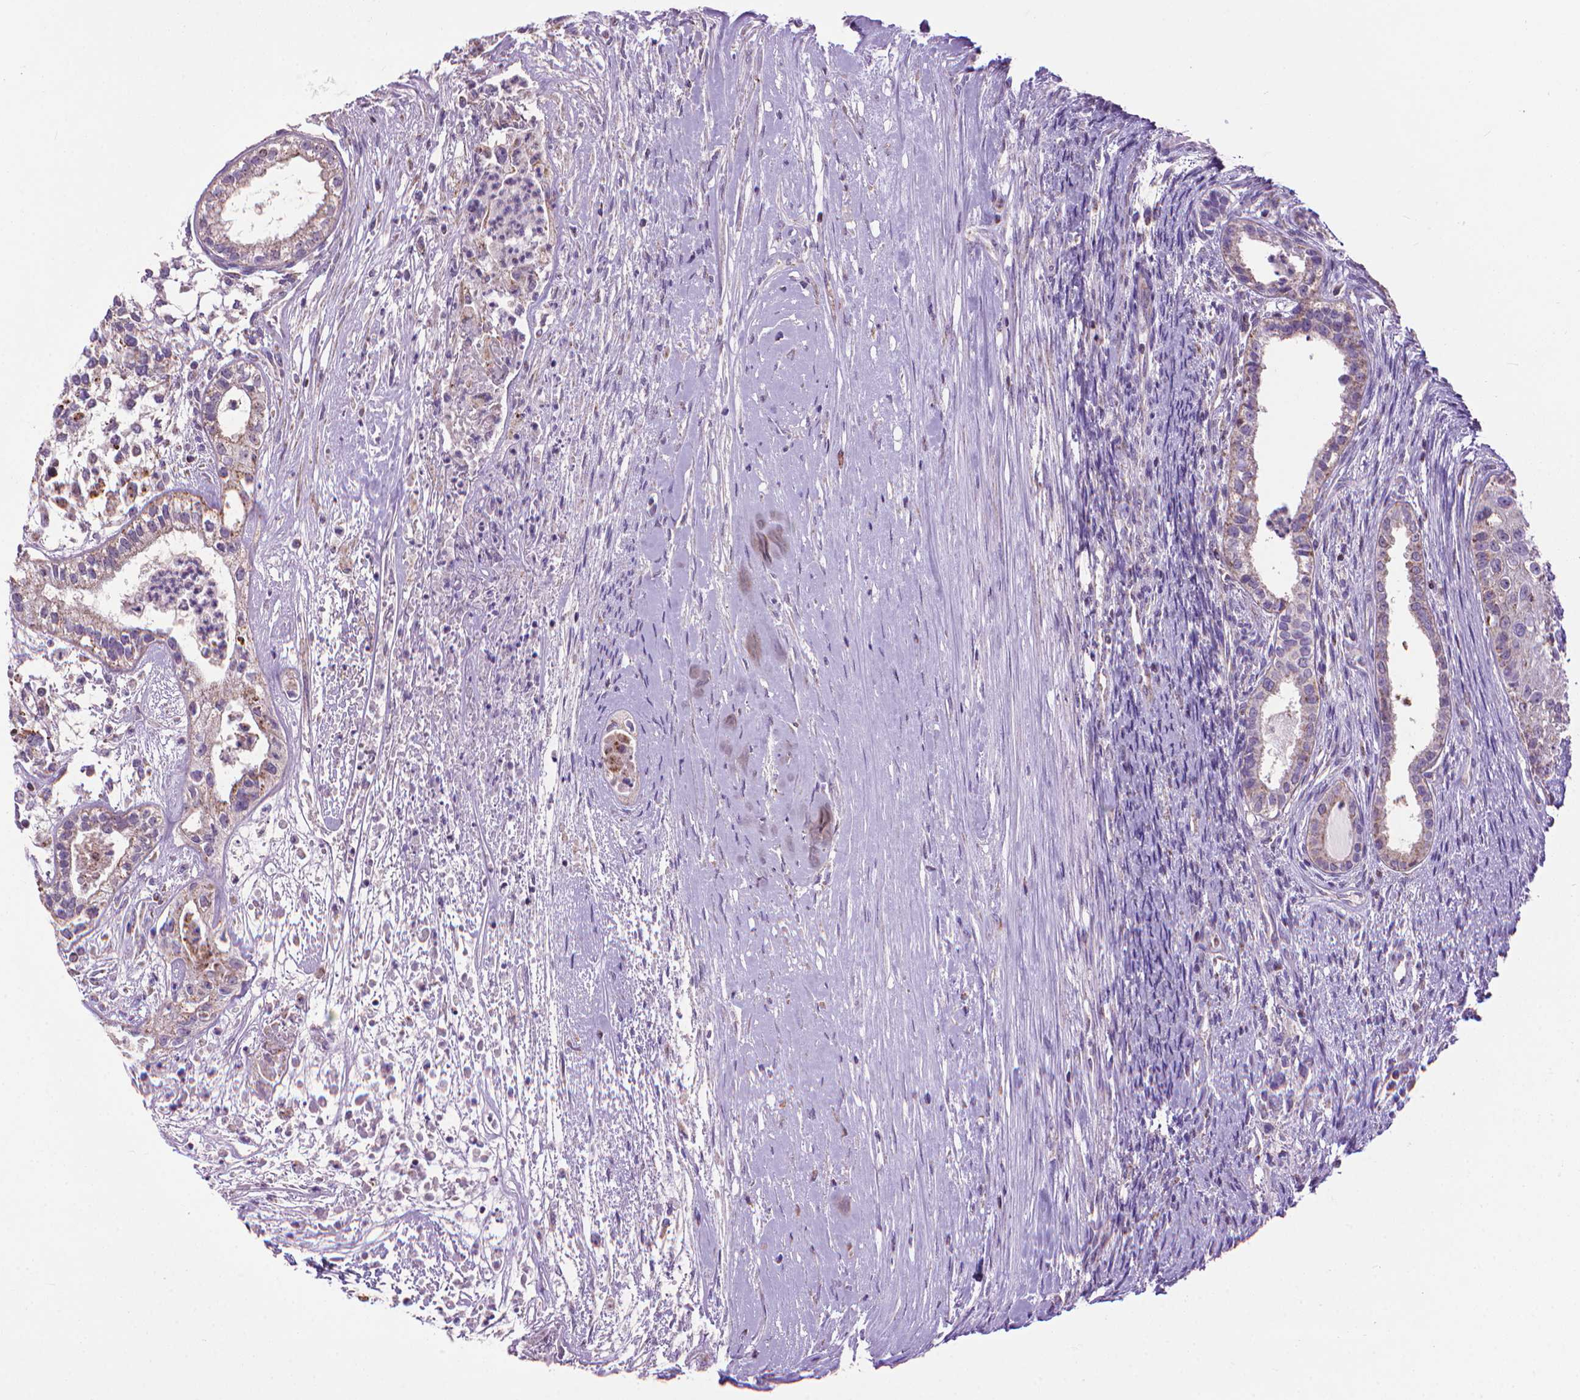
{"staining": {"intensity": "strong", "quantity": "<25%", "location": "cytoplasmic/membranous"}, "tissue": "testis cancer", "cell_type": "Tumor cells", "image_type": "cancer", "snomed": [{"axis": "morphology", "description": "Carcinoma, Embryonal, NOS"}, {"axis": "topography", "description": "Testis"}], "caption": "Strong cytoplasmic/membranous staining is identified in about <25% of tumor cells in testis cancer.", "gene": "VDAC1", "patient": {"sex": "male", "age": 37}}